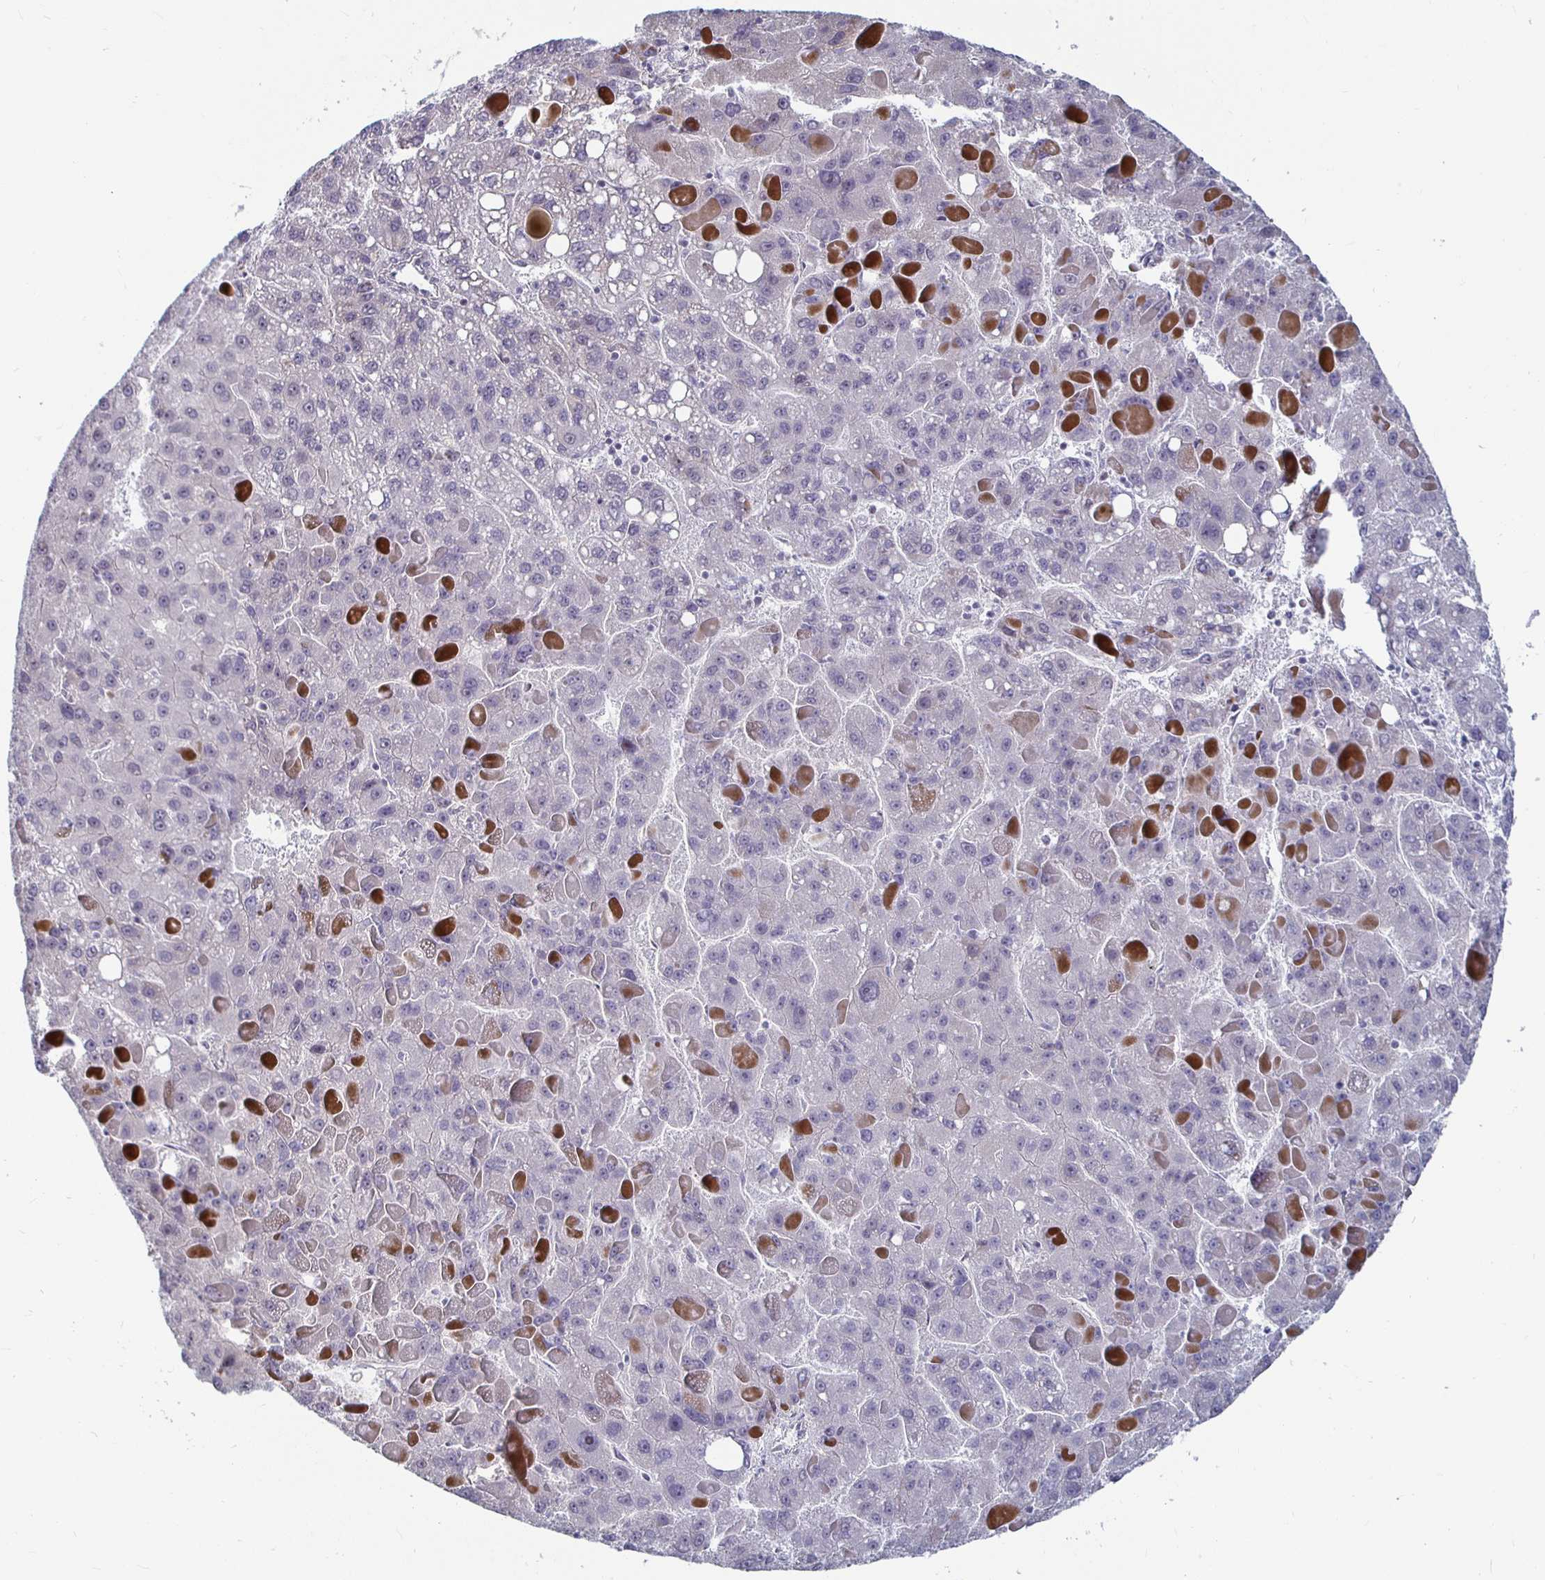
{"staining": {"intensity": "negative", "quantity": "none", "location": "none"}, "tissue": "liver cancer", "cell_type": "Tumor cells", "image_type": "cancer", "snomed": [{"axis": "morphology", "description": "Carcinoma, Hepatocellular, NOS"}, {"axis": "topography", "description": "Liver"}], "caption": "Human hepatocellular carcinoma (liver) stained for a protein using IHC exhibits no staining in tumor cells.", "gene": "CAPN11", "patient": {"sex": "female", "age": 82}}